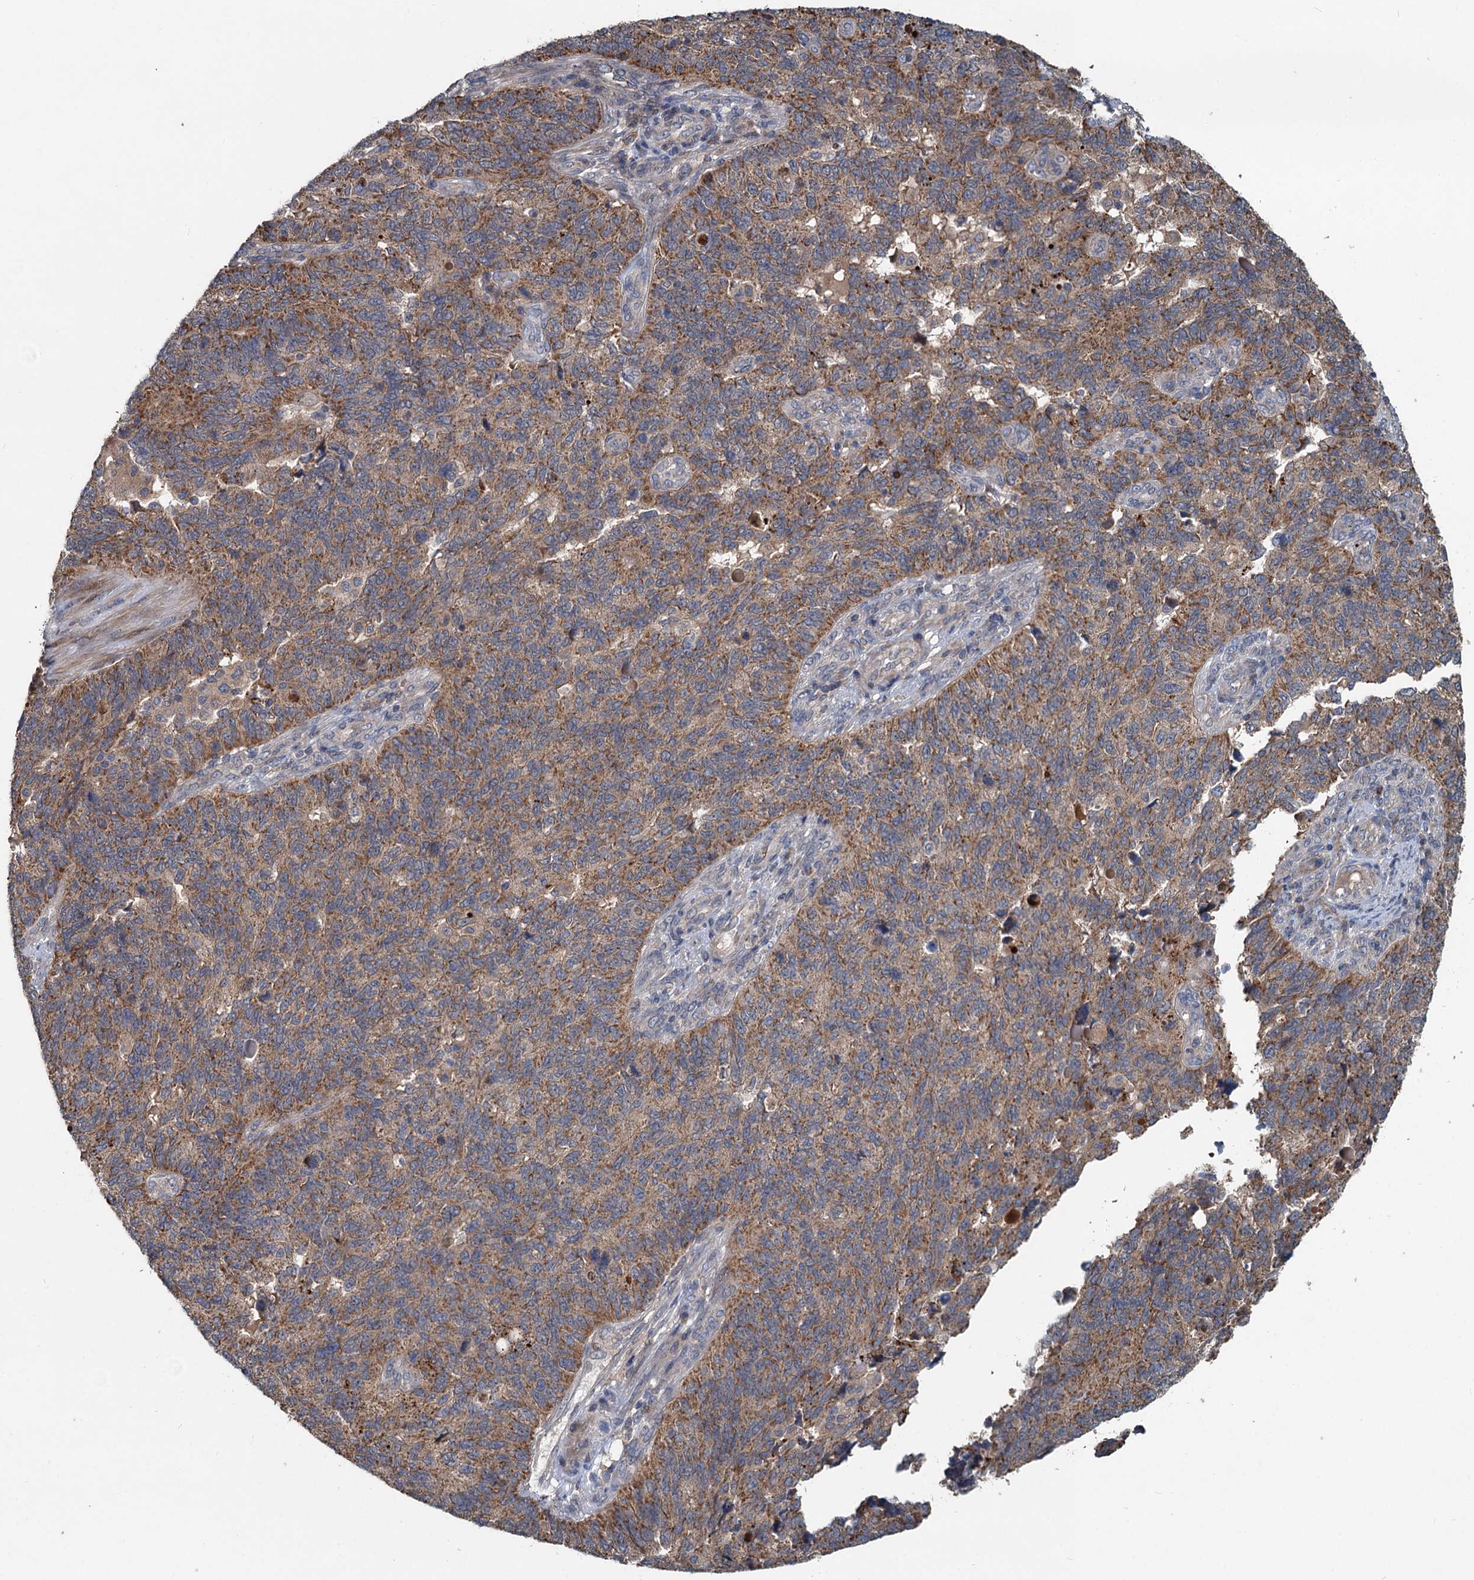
{"staining": {"intensity": "moderate", "quantity": ">75%", "location": "cytoplasmic/membranous"}, "tissue": "endometrial cancer", "cell_type": "Tumor cells", "image_type": "cancer", "snomed": [{"axis": "morphology", "description": "Adenocarcinoma, NOS"}, {"axis": "topography", "description": "Endometrium"}], "caption": "Approximately >75% of tumor cells in human endometrial adenocarcinoma show moderate cytoplasmic/membranous protein staining as visualized by brown immunohistochemical staining.", "gene": "OTUB1", "patient": {"sex": "female", "age": 66}}